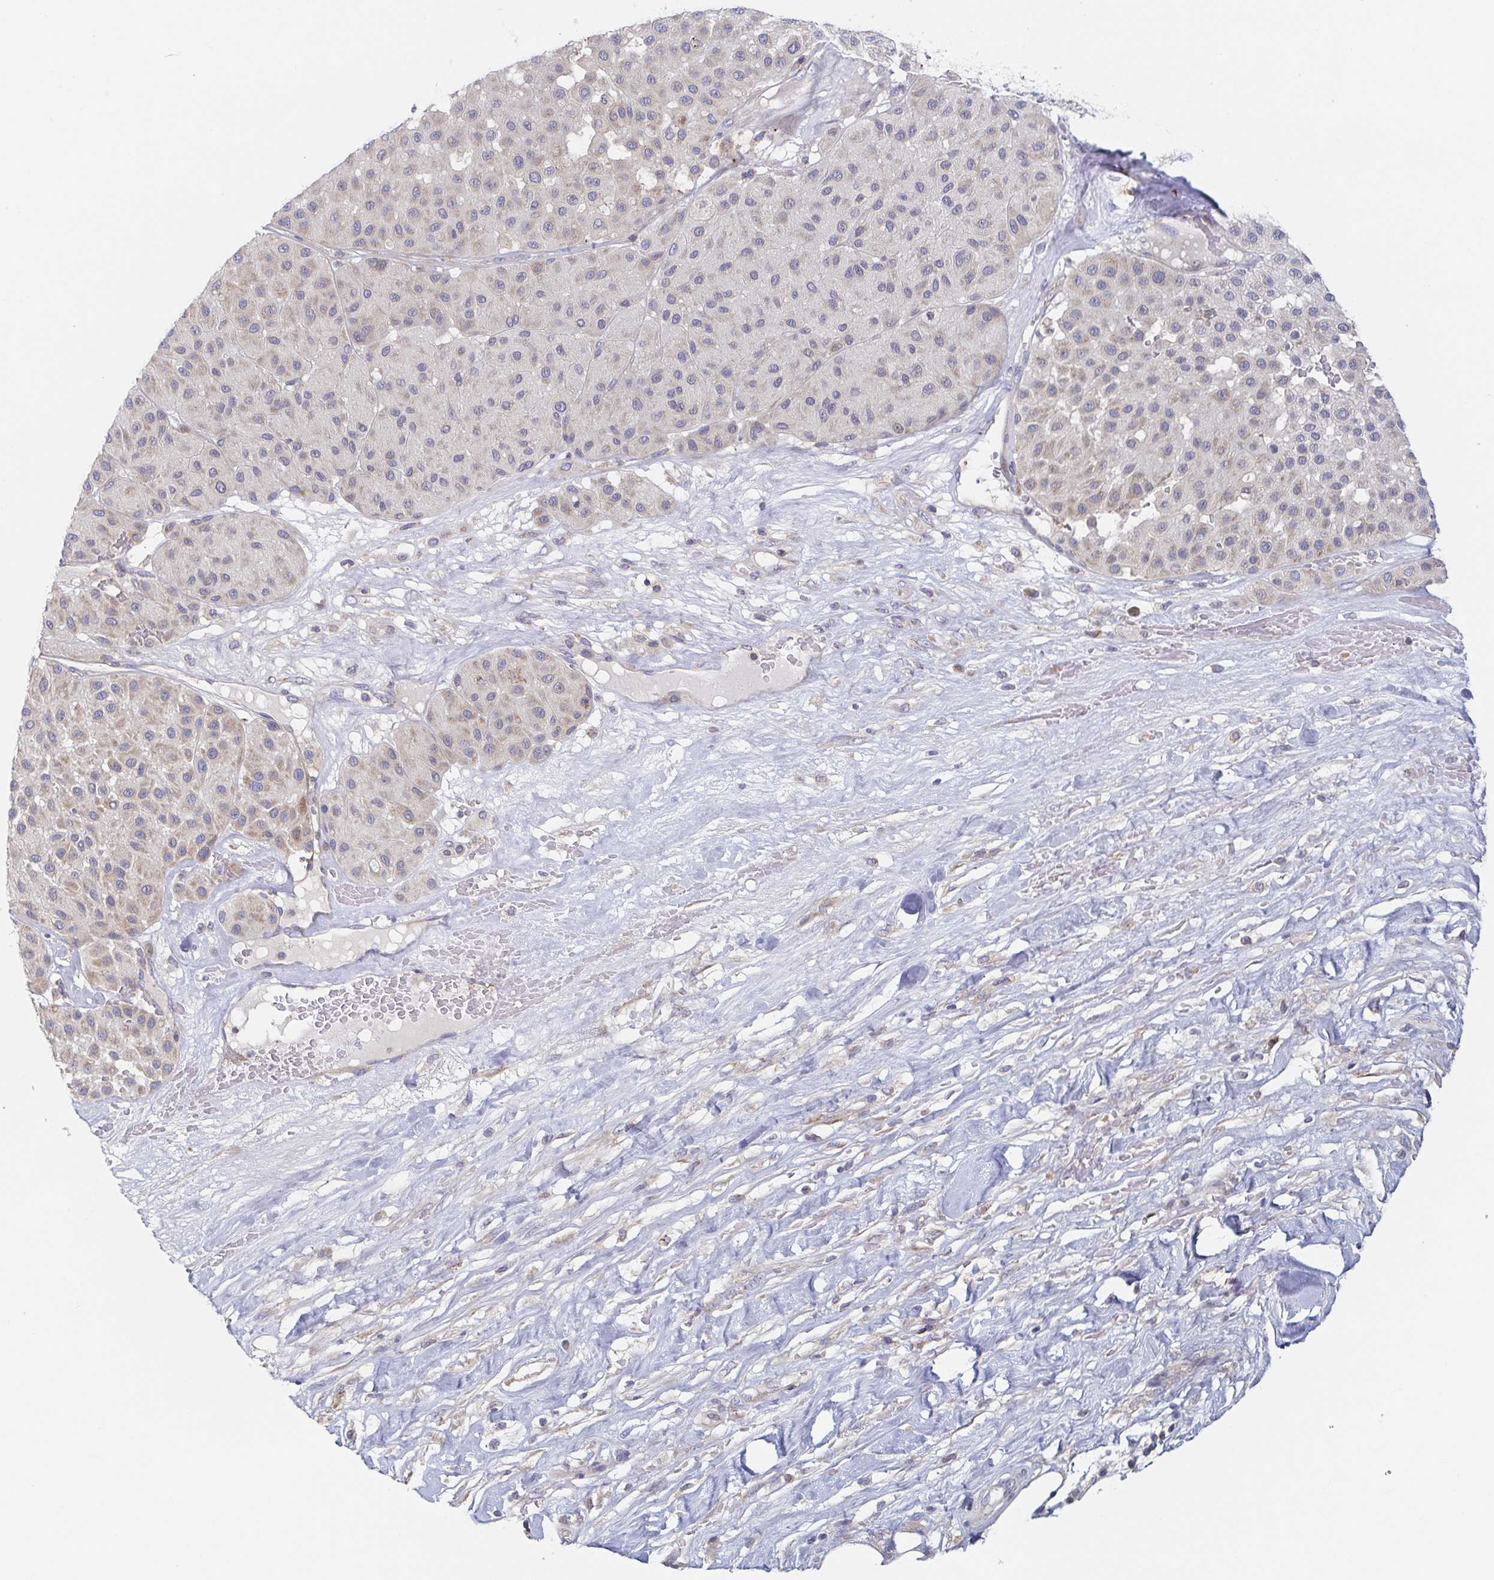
{"staining": {"intensity": "weak", "quantity": "<25%", "location": "cytoplasmic/membranous"}, "tissue": "melanoma", "cell_type": "Tumor cells", "image_type": "cancer", "snomed": [{"axis": "morphology", "description": "Malignant melanoma, Metastatic site"}, {"axis": "topography", "description": "Smooth muscle"}], "caption": "The image exhibits no staining of tumor cells in melanoma. The staining was performed using DAB to visualize the protein expression in brown, while the nuclei were stained in blue with hematoxylin (Magnification: 20x).", "gene": "TUFT1", "patient": {"sex": "male", "age": 41}}